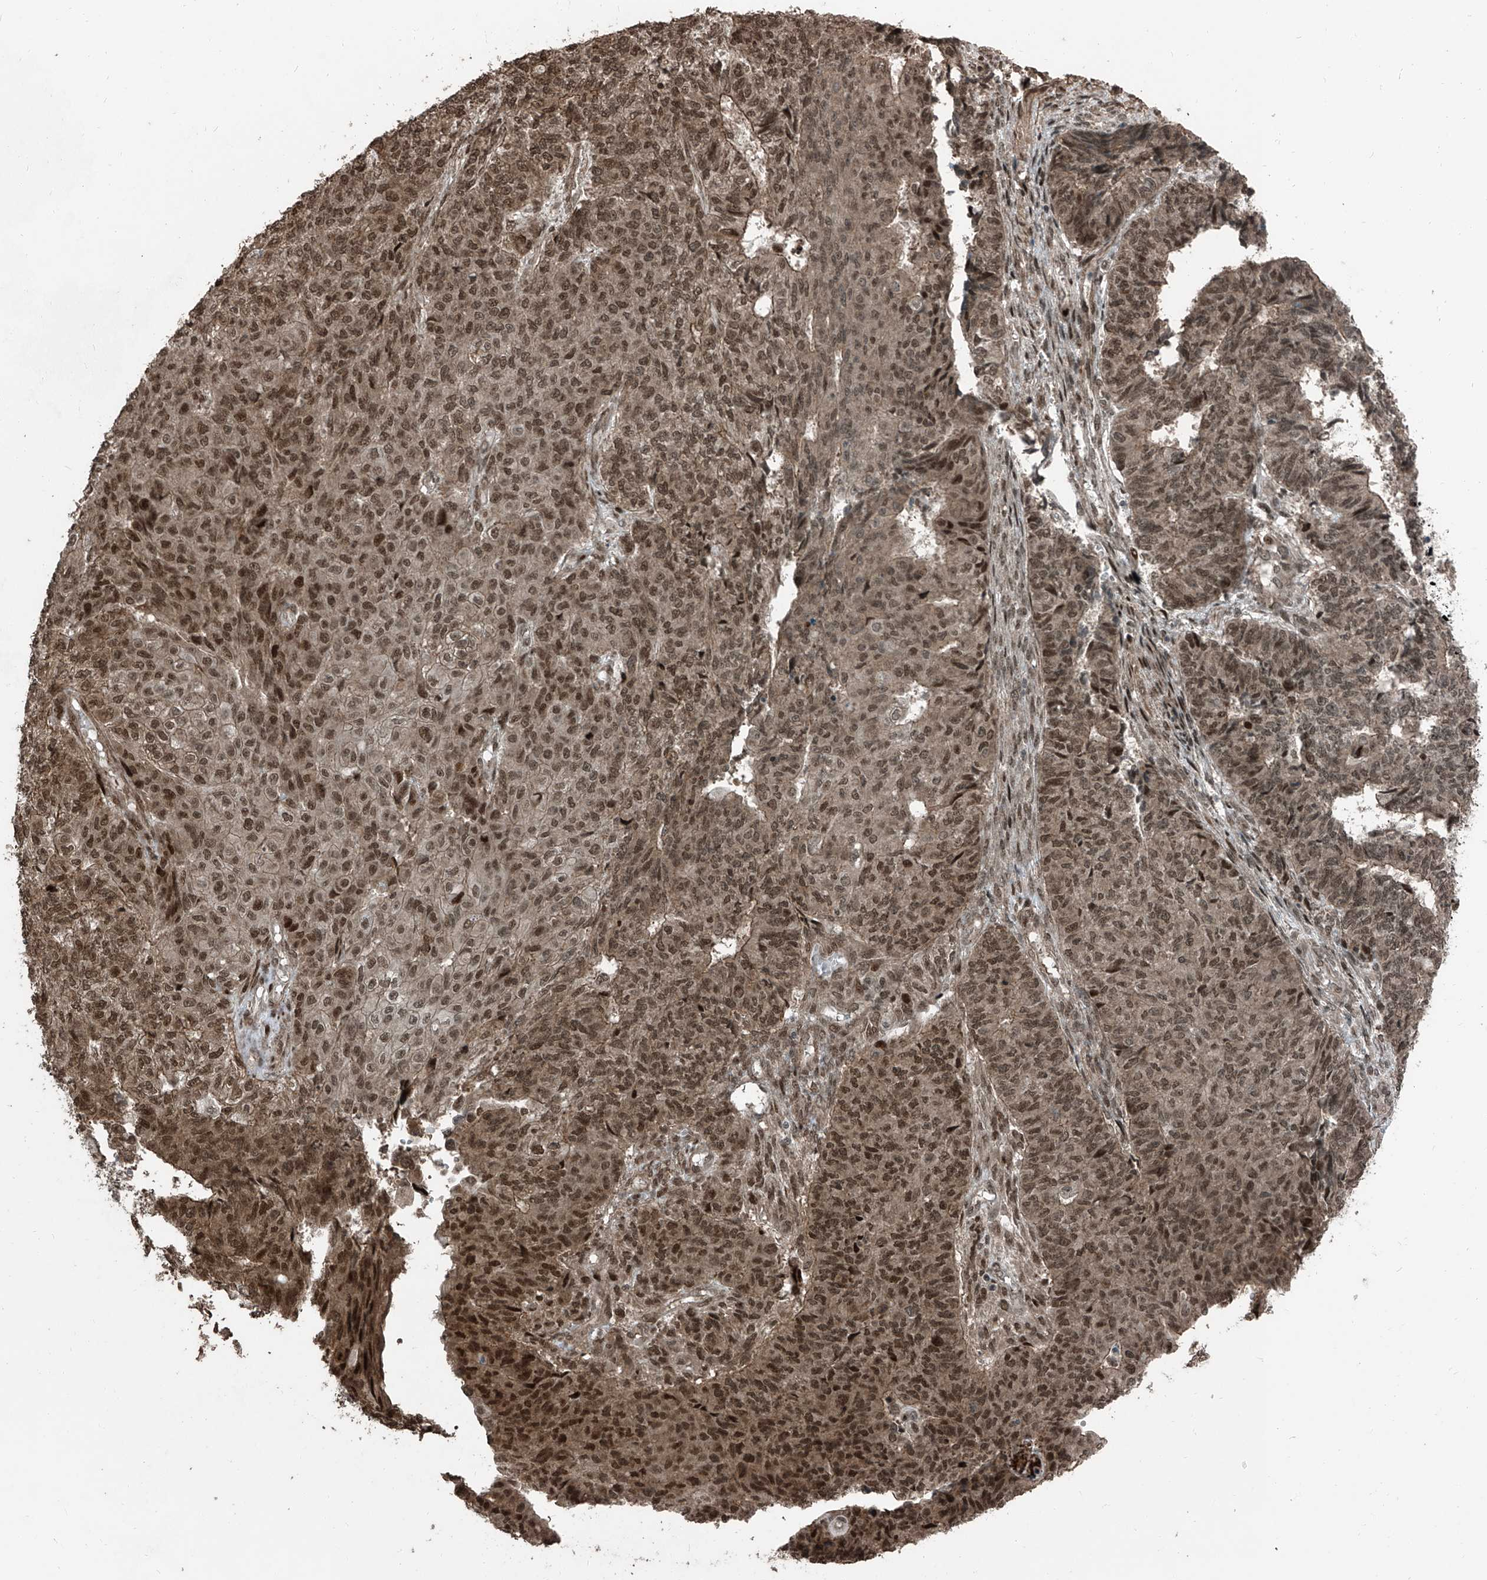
{"staining": {"intensity": "moderate", "quantity": ">75%", "location": "nuclear"}, "tissue": "endometrial cancer", "cell_type": "Tumor cells", "image_type": "cancer", "snomed": [{"axis": "morphology", "description": "Adenocarcinoma, NOS"}, {"axis": "topography", "description": "Endometrium"}], "caption": "Immunohistochemical staining of adenocarcinoma (endometrial) displays medium levels of moderate nuclear protein positivity in approximately >75% of tumor cells.", "gene": "ZNF570", "patient": {"sex": "female", "age": 32}}